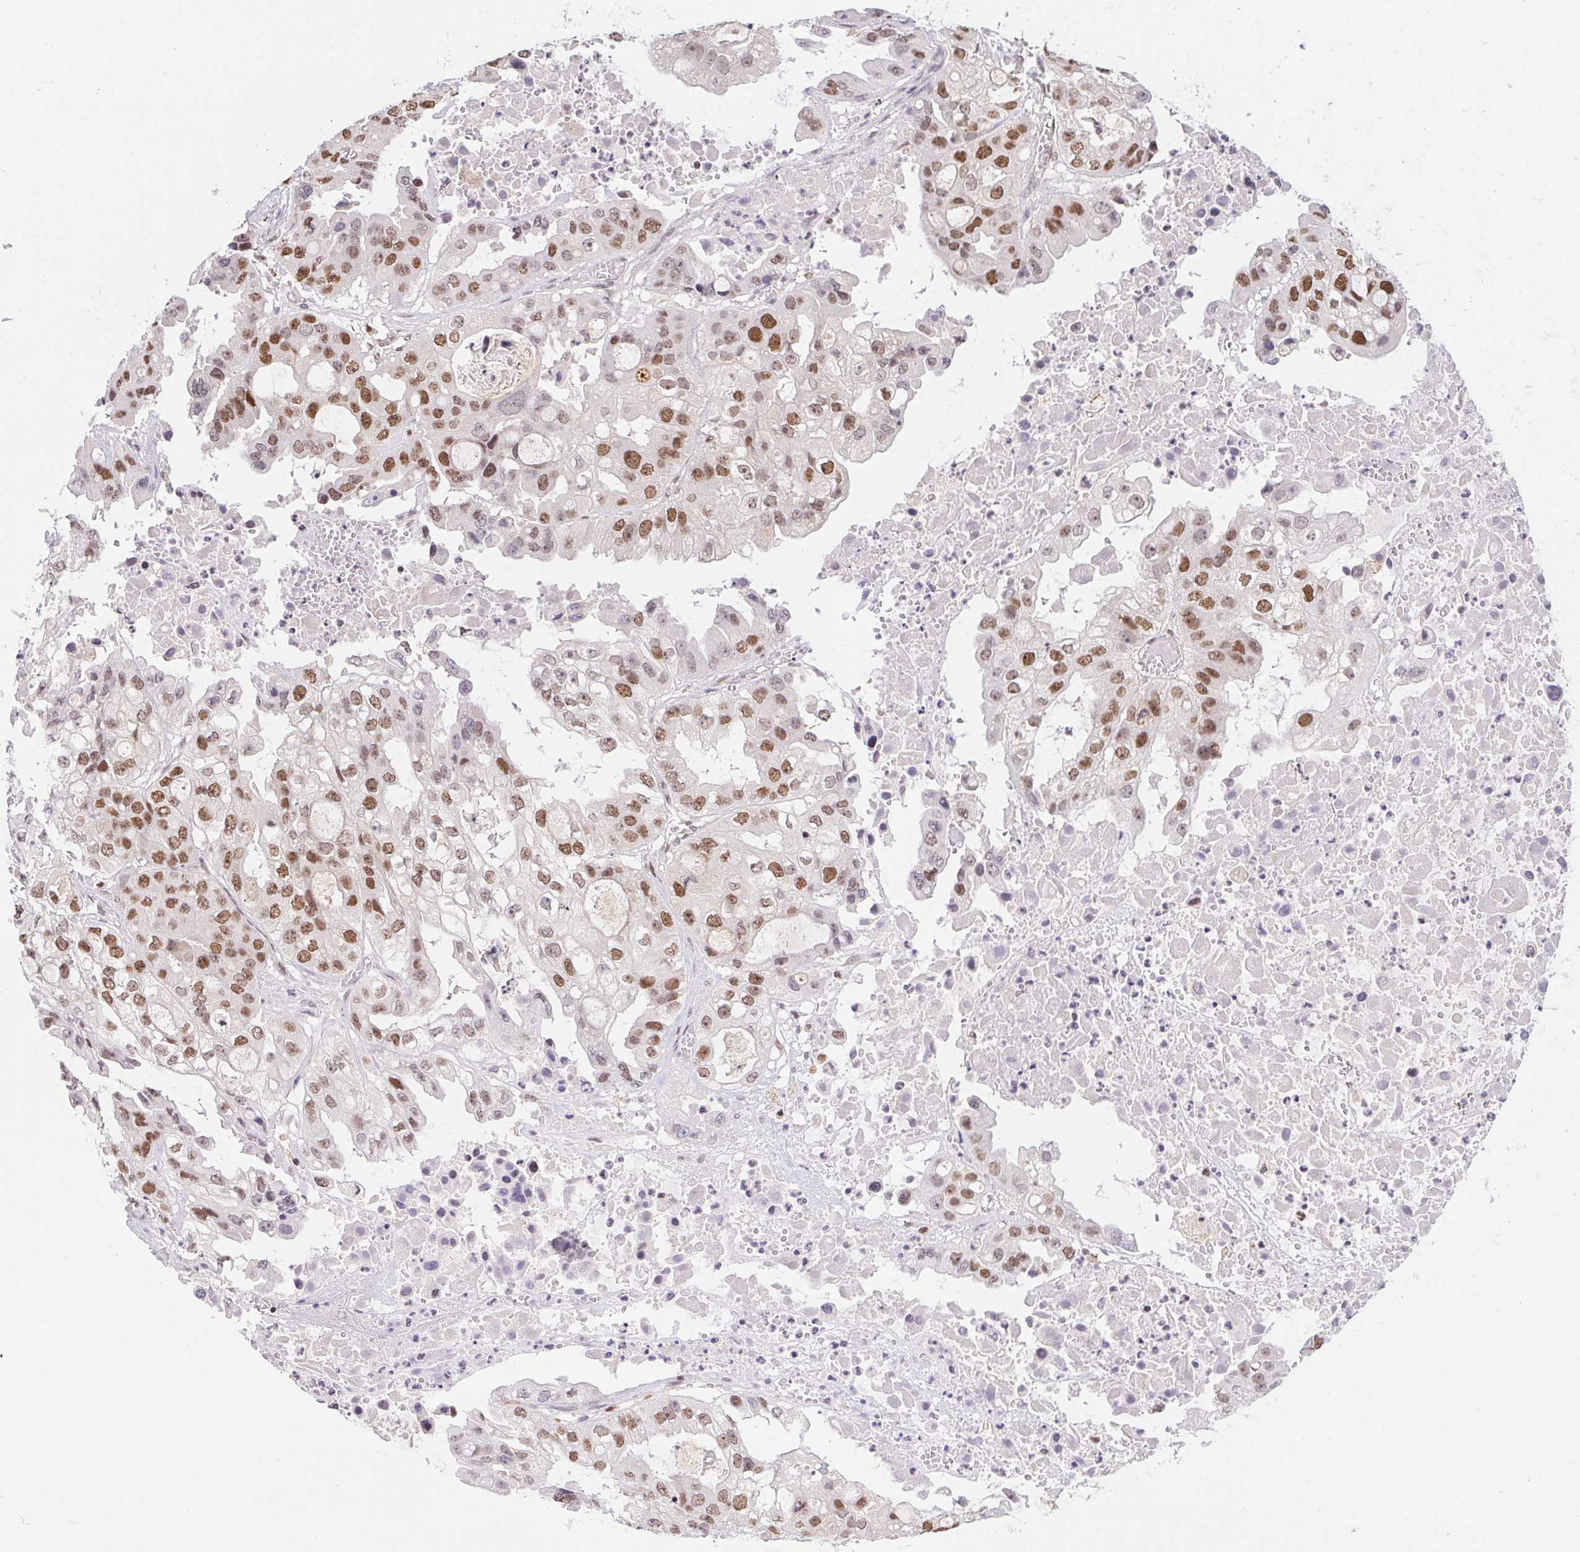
{"staining": {"intensity": "moderate", "quantity": ">75%", "location": "nuclear"}, "tissue": "ovarian cancer", "cell_type": "Tumor cells", "image_type": "cancer", "snomed": [{"axis": "morphology", "description": "Cystadenocarcinoma, serous, NOS"}, {"axis": "topography", "description": "Ovary"}], "caption": "Immunohistochemistry (IHC) photomicrograph of neoplastic tissue: serous cystadenocarcinoma (ovarian) stained using immunohistochemistry (IHC) shows medium levels of moderate protein expression localized specifically in the nuclear of tumor cells, appearing as a nuclear brown color.", "gene": "POLD3", "patient": {"sex": "female", "age": 56}}